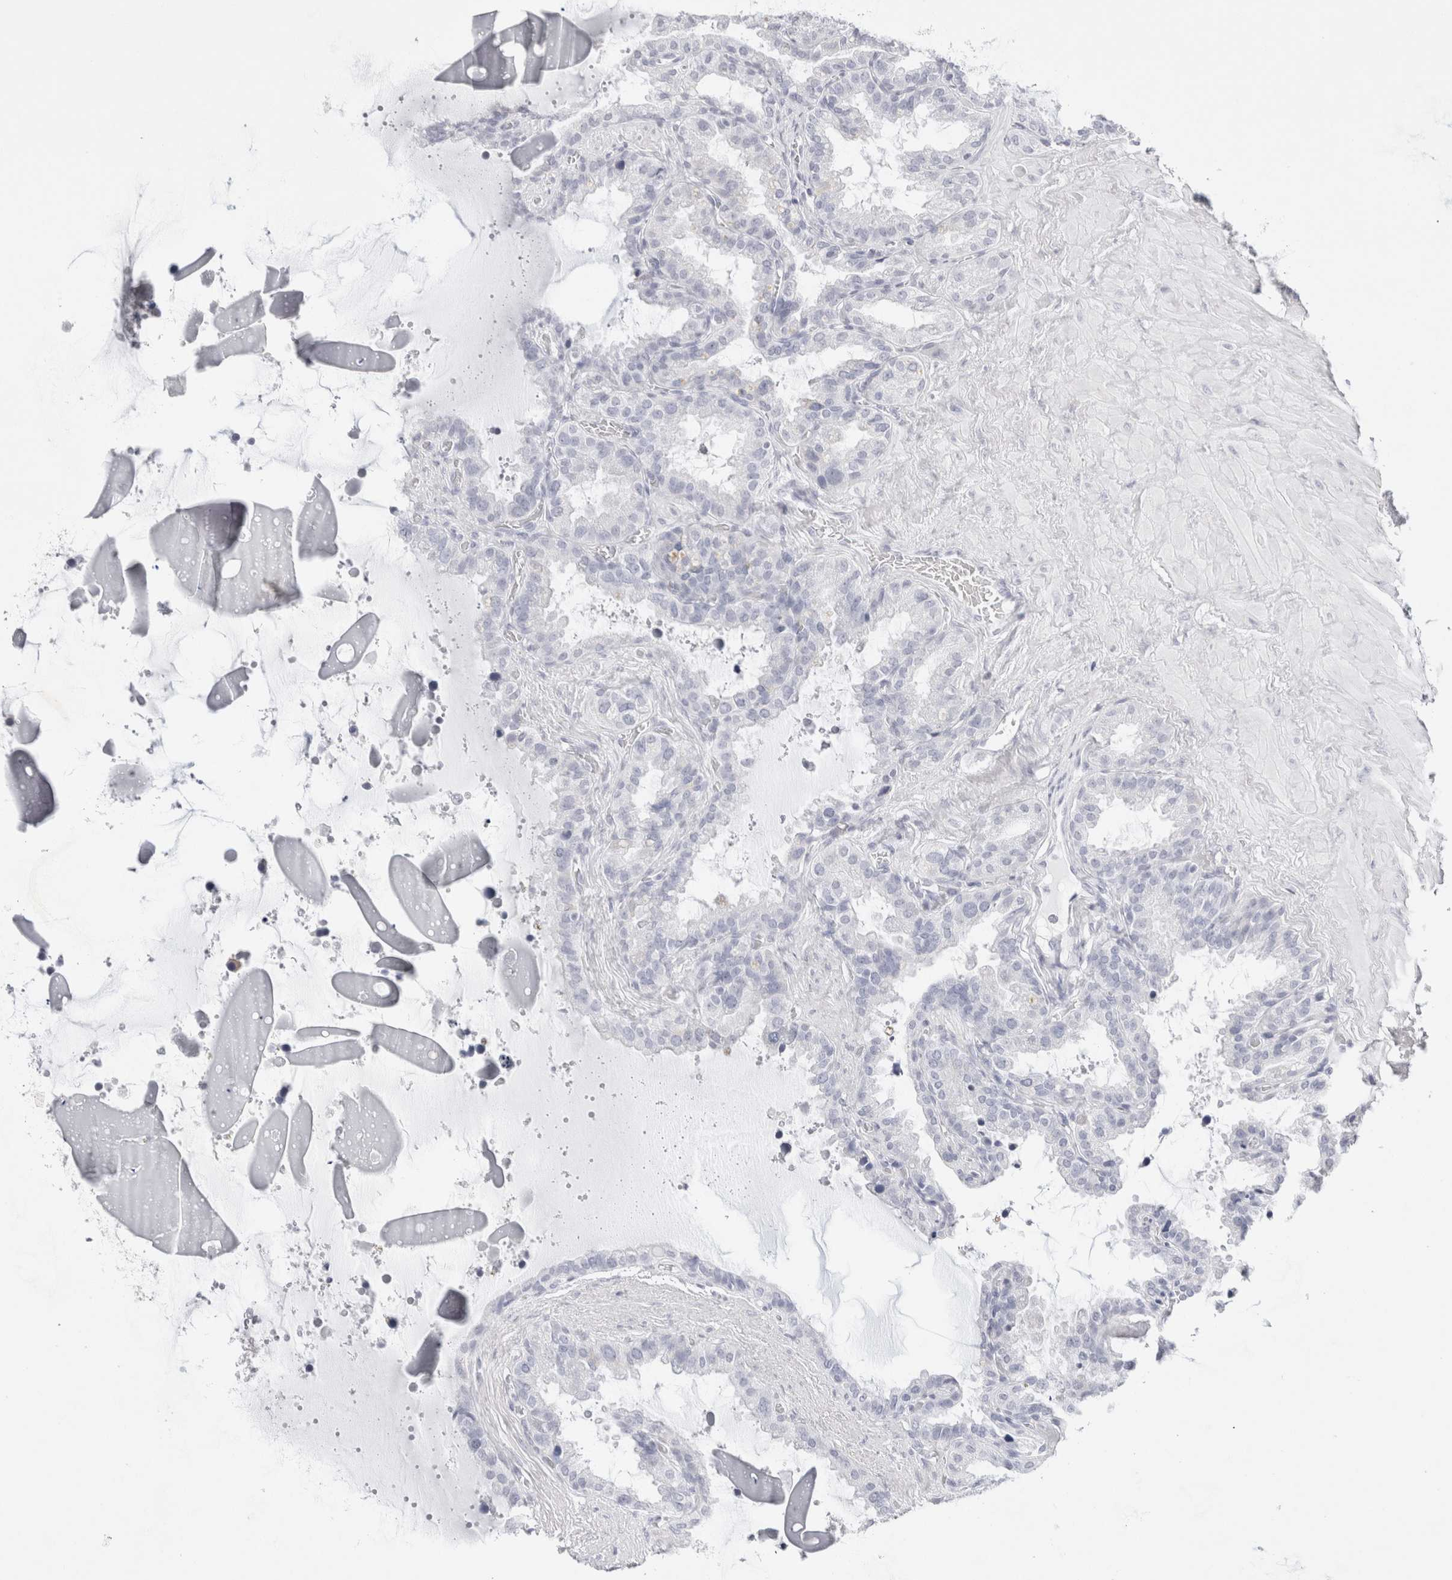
{"staining": {"intensity": "negative", "quantity": "none", "location": "none"}, "tissue": "seminal vesicle", "cell_type": "Glandular cells", "image_type": "normal", "snomed": [{"axis": "morphology", "description": "Normal tissue, NOS"}, {"axis": "topography", "description": "Seminal veicle"}], "caption": "DAB immunohistochemical staining of benign seminal vesicle reveals no significant staining in glandular cells.", "gene": "GARIN1A", "patient": {"sex": "male", "age": 46}}